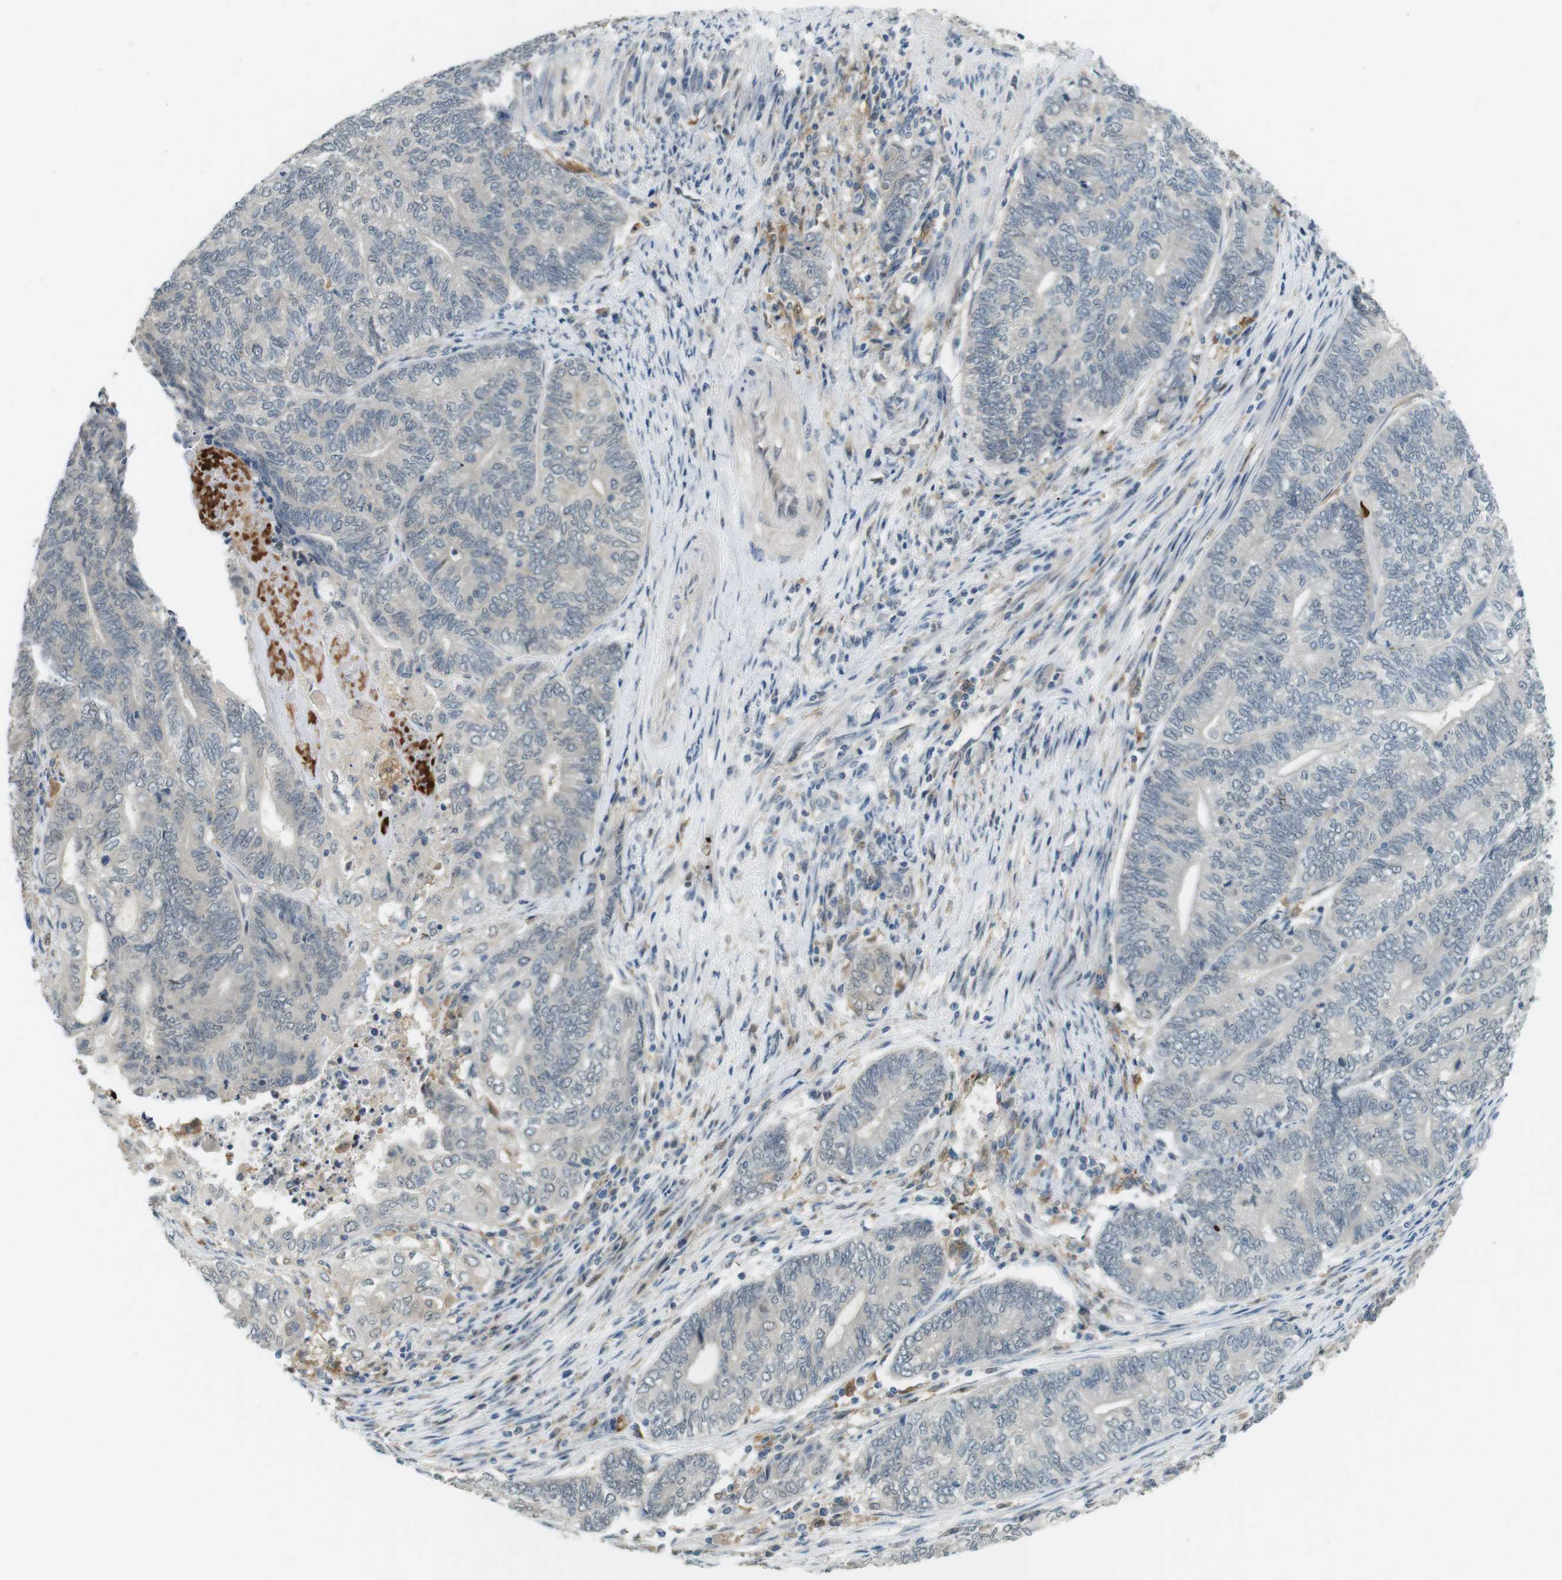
{"staining": {"intensity": "negative", "quantity": "none", "location": "none"}, "tissue": "endometrial cancer", "cell_type": "Tumor cells", "image_type": "cancer", "snomed": [{"axis": "morphology", "description": "Adenocarcinoma, NOS"}, {"axis": "topography", "description": "Uterus"}, {"axis": "topography", "description": "Endometrium"}], "caption": "There is no significant staining in tumor cells of endometrial adenocarcinoma.", "gene": "CDK14", "patient": {"sex": "female", "age": 70}}